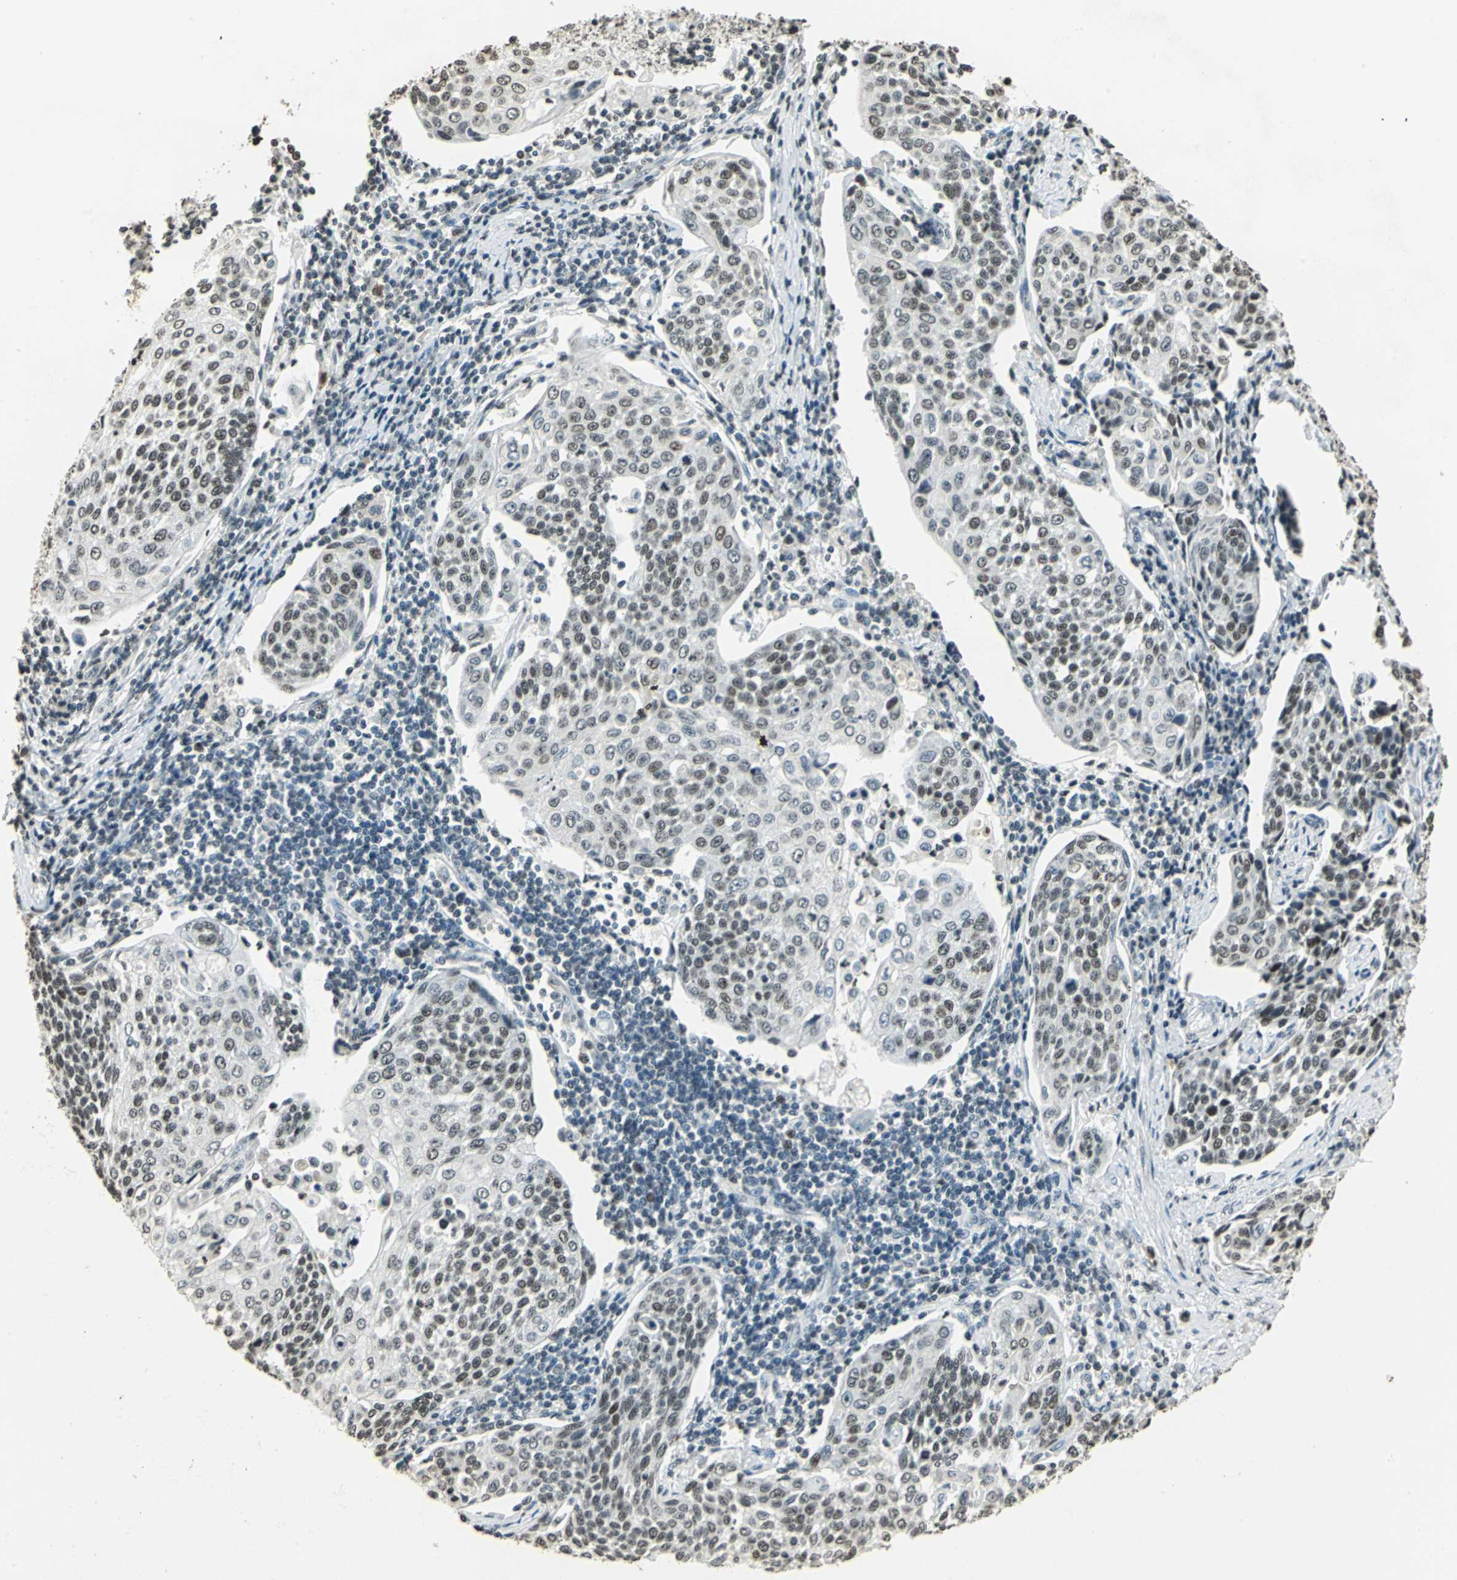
{"staining": {"intensity": "moderate", "quantity": ">75%", "location": "nuclear"}, "tissue": "cervical cancer", "cell_type": "Tumor cells", "image_type": "cancer", "snomed": [{"axis": "morphology", "description": "Squamous cell carcinoma, NOS"}, {"axis": "topography", "description": "Cervix"}], "caption": "Protein expression analysis of human cervical cancer (squamous cell carcinoma) reveals moderate nuclear staining in approximately >75% of tumor cells.", "gene": "MCM4", "patient": {"sex": "female", "age": 34}}